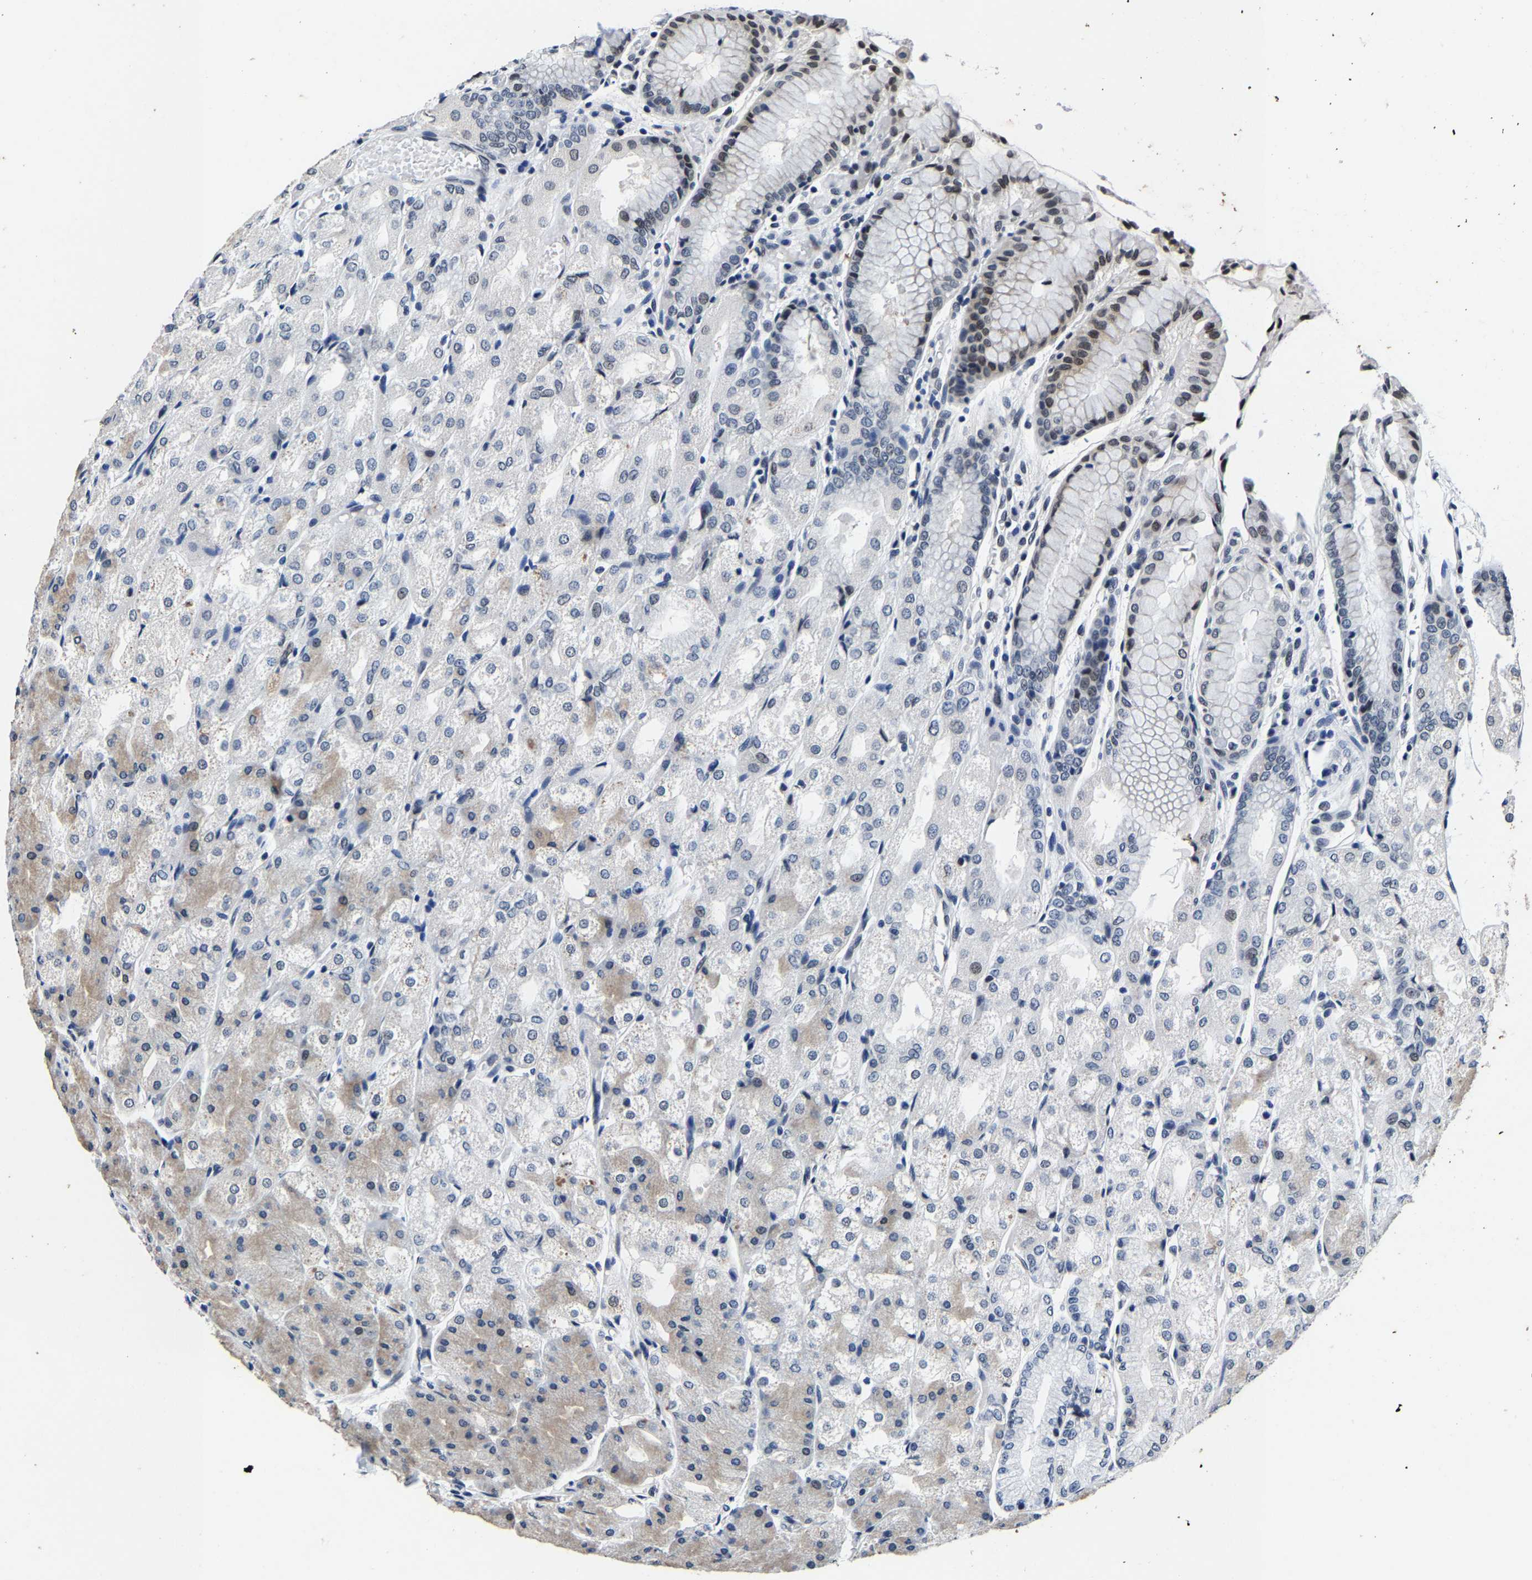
{"staining": {"intensity": "moderate", "quantity": "<25%", "location": "cytoplasmic/membranous,nuclear"}, "tissue": "stomach", "cell_type": "Glandular cells", "image_type": "normal", "snomed": [{"axis": "morphology", "description": "Normal tissue, NOS"}, {"axis": "topography", "description": "Stomach, upper"}], "caption": "A micrograph of stomach stained for a protein demonstrates moderate cytoplasmic/membranous,nuclear brown staining in glandular cells.", "gene": "UBN2", "patient": {"sex": "male", "age": 72}}